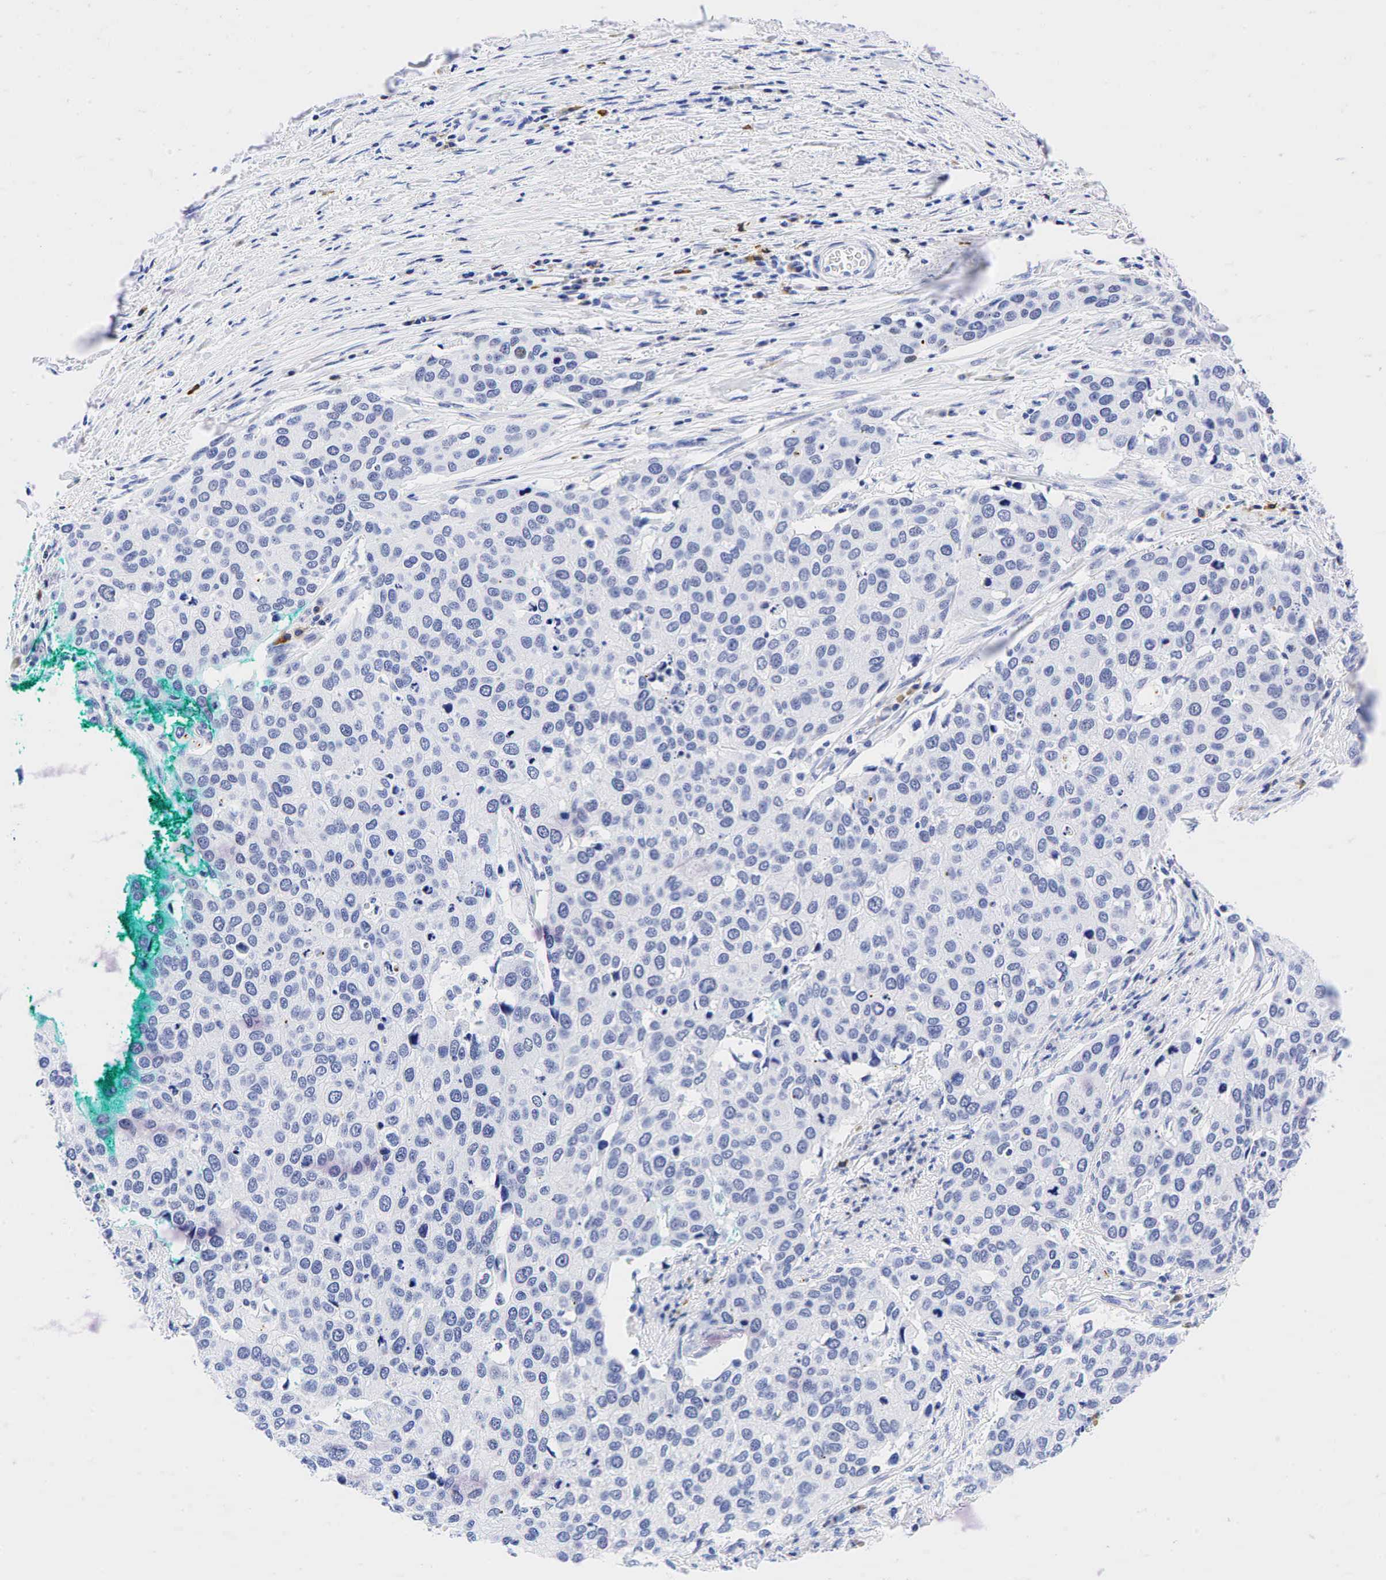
{"staining": {"intensity": "negative", "quantity": "none", "location": "none"}, "tissue": "cervical cancer", "cell_type": "Tumor cells", "image_type": "cancer", "snomed": [{"axis": "morphology", "description": "Squamous cell carcinoma, NOS"}, {"axis": "topography", "description": "Cervix"}], "caption": "This is an IHC micrograph of human cervical cancer (squamous cell carcinoma). There is no expression in tumor cells.", "gene": "CD79A", "patient": {"sex": "female", "age": 54}}